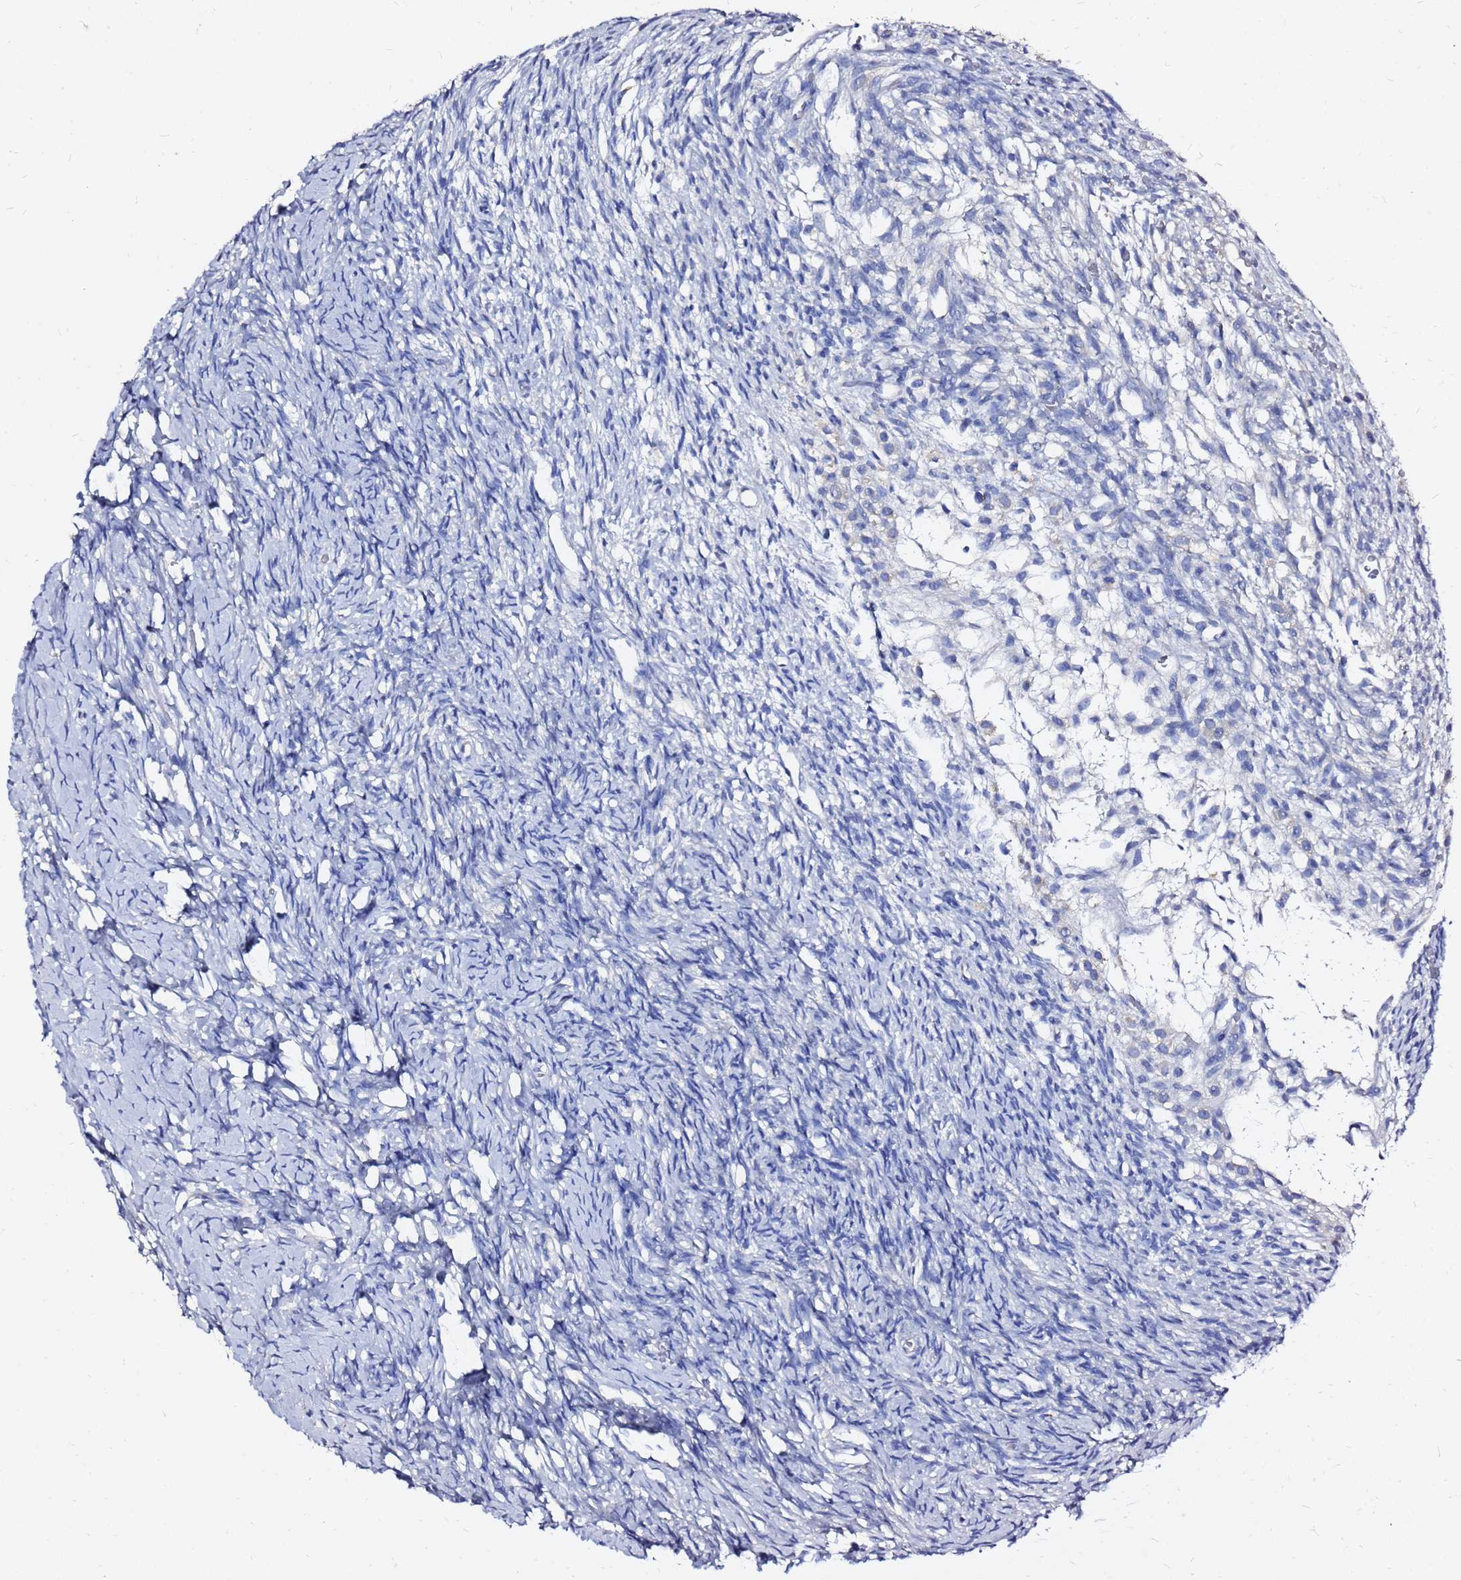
{"staining": {"intensity": "negative", "quantity": "none", "location": "none"}, "tissue": "ovary", "cell_type": "Follicle cells", "image_type": "normal", "snomed": [{"axis": "morphology", "description": "Normal tissue, NOS"}, {"axis": "topography", "description": "Ovary"}], "caption": "The micrograph displays no significant expression in follicle cells of ovary. (DAB immunohistochemistry, high magnification).", "gene": "FAM183A", "patient": {"sex": "female", "age": 39}}